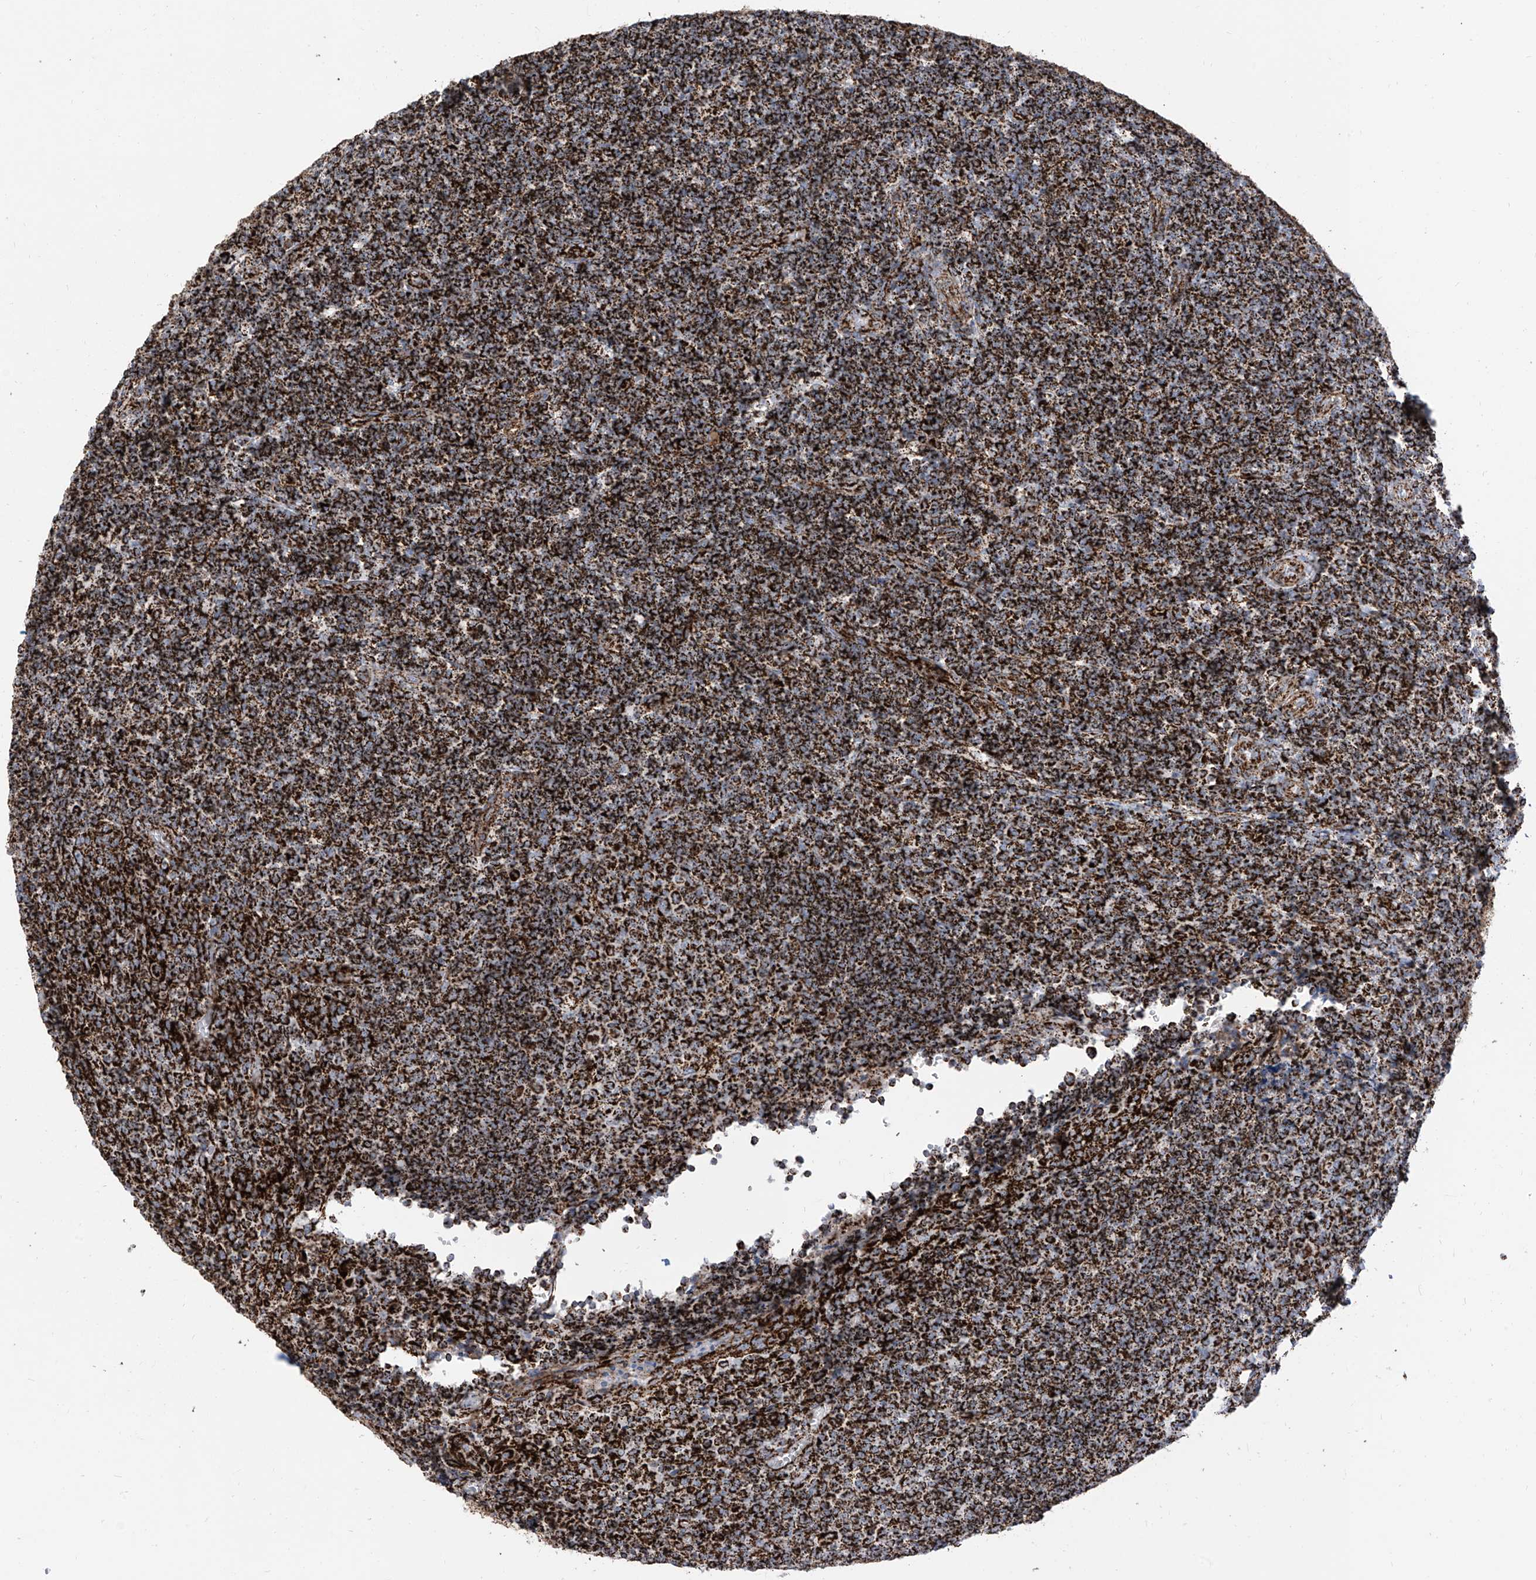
{"staining": {"intensity": "strong", "quantity": ">75%", "location": "cytoplasmic/membranous"}, "tissue": "tonsil", "cell_type": "Germinal center cells", "image_type": "normal", "snomed": [{"axis": "morphology", "description": "Normal tissue, NOS"}, {"axis": "topography", "description": "Tonsil"}], "caption": "This is a photomicrograph of immunohistochemistry staining of benign tonsil, which shows strong staining in the cytoplasmic/membranous of germinal center cells.", "gene": "COX5B", "patient": {"sex": "female", "age": 19}}